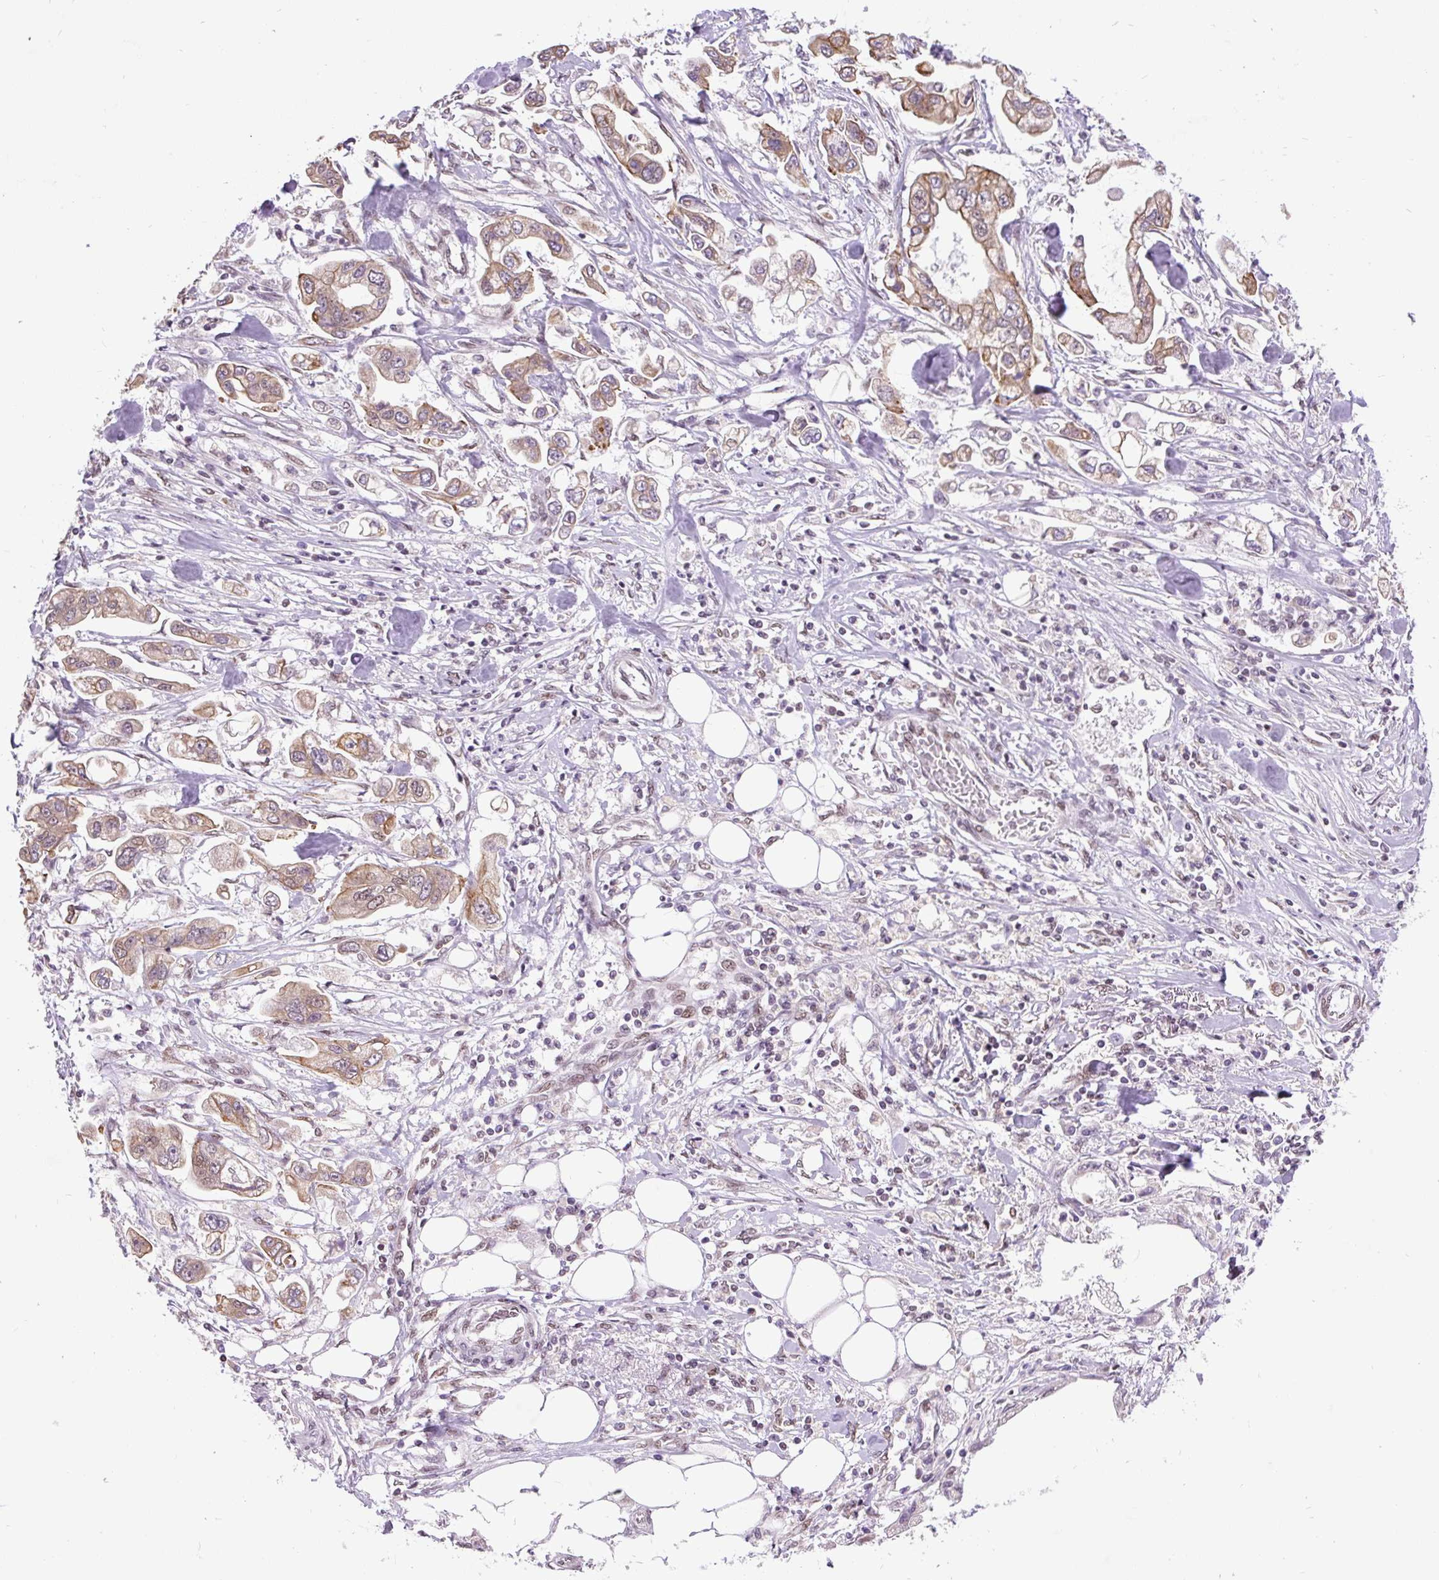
{"staining": {"intensity": "moderate", "quantity": ">75%", "location": "cytoplasmic/membranous"}, "tissue": "stomach cancer", "cell_type": "Tumor cells", "image_type": "cancer", "snomed": [{"axis": "morphology", "description": "Adenocarcinoma, NOS"}, {"axis": "topography", "description": "Stomach"}], "caption": "Moderate cytoplasmic/membranous expression is appreciated in approximately >75% of tumor cells in adenocarcinoma (stomach).", "gene": "ZNF672", "patient": {"sex": "male", "age": 62}}